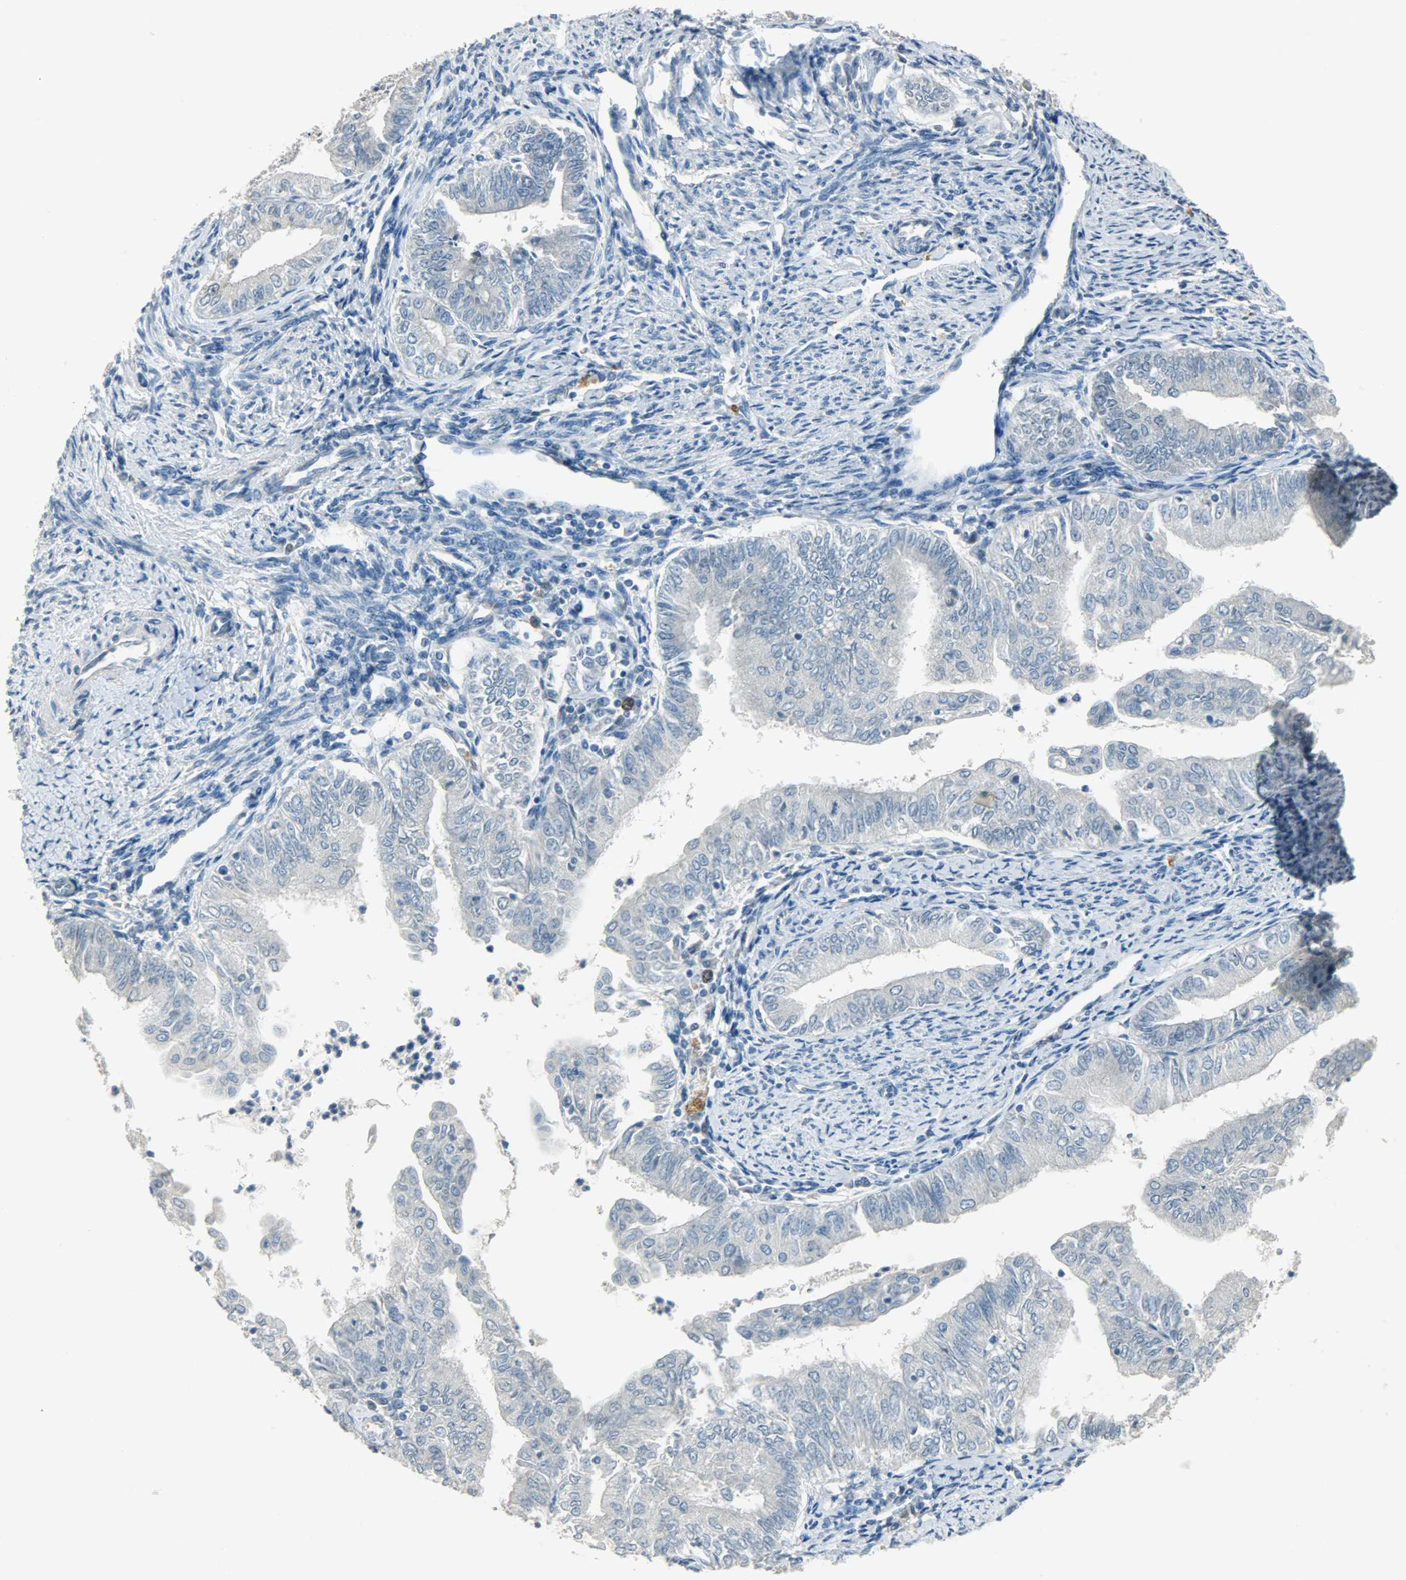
{"staining": {"intensity": "negative", "quantity": "none", "location": "none"}, "tissue": "endometrial cancer", "cell_type": "Tumor cells", "image_type": "cancer", "snomed": [{"axis": "morphology", "description": "Adenocarcinoma, NOS"}, {"axis": "topography", "description": "Endometrium"}], "caption": "Image shows no protein staining in tumor cells of endometrial adenocarcinoma tissue. Nuclei are stained in blue.", "gene": "TPX2", "patient": {"sex": "female", "age": 66}}